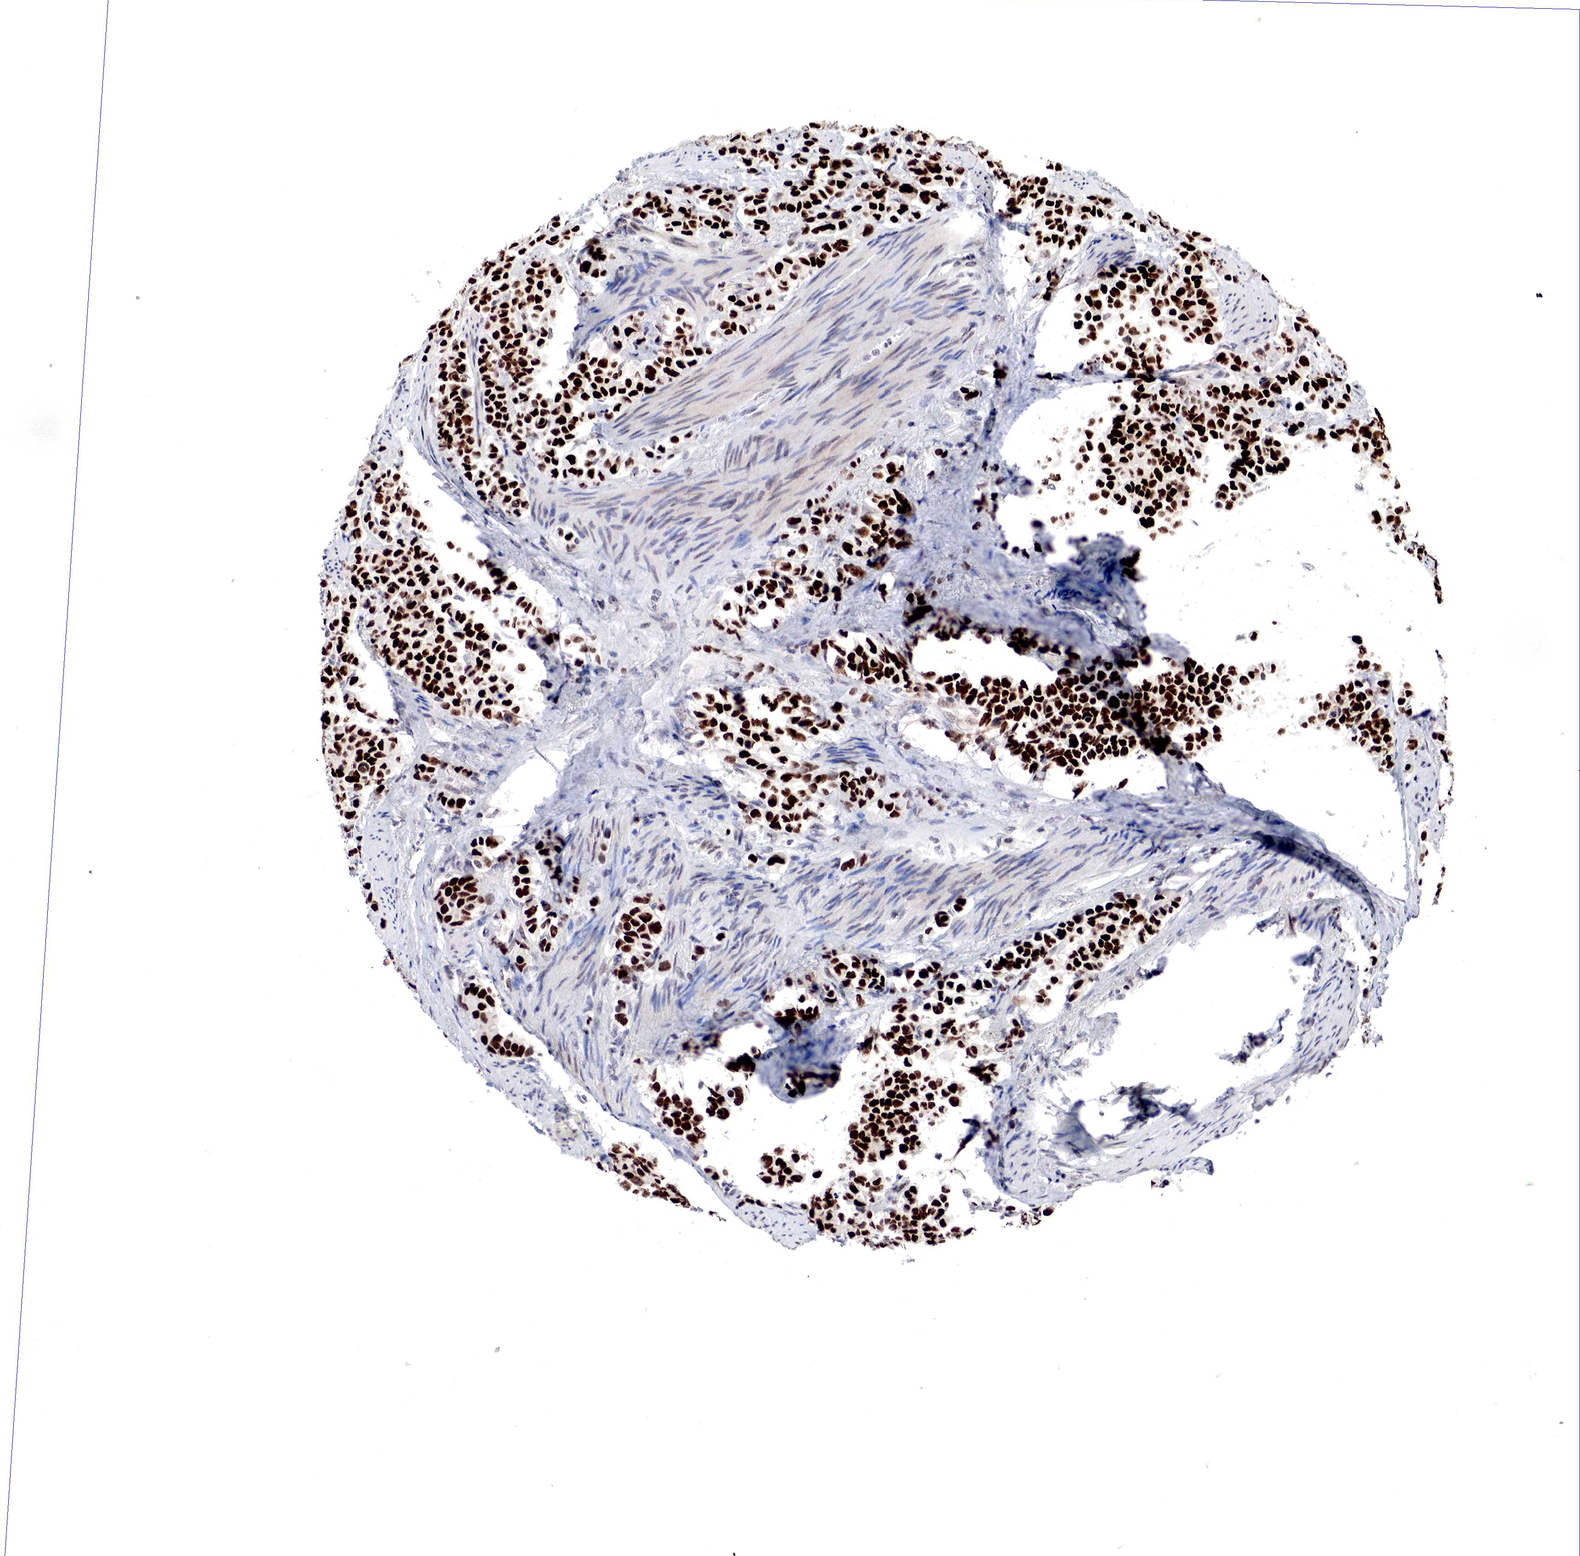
{"staining": {"intensity": "strong", "quantity": ">75%", "location": "nuclear"}, "tissue": "stomach cancer", "cell_type": "Tumor cells", "image_type": "cancer", "snomed": [{"axis": "morphology", "description": "Adenocarcinoma, NOS"}, {"axis": "topography", "description": "Stomach, upper"}], "caption": "Adenocarcinoma (stomach) stained with IHC demonstrates strong nuclear expression in about >75% of tumor cells. (Stains: DAB (3,3'-diaminobenzidine) in brown, nuclei in blue, Microscopy: brightfield microscopy at high magnification).", "gene": "DACH2", "patient": {"sex": "male", "age": 71}}